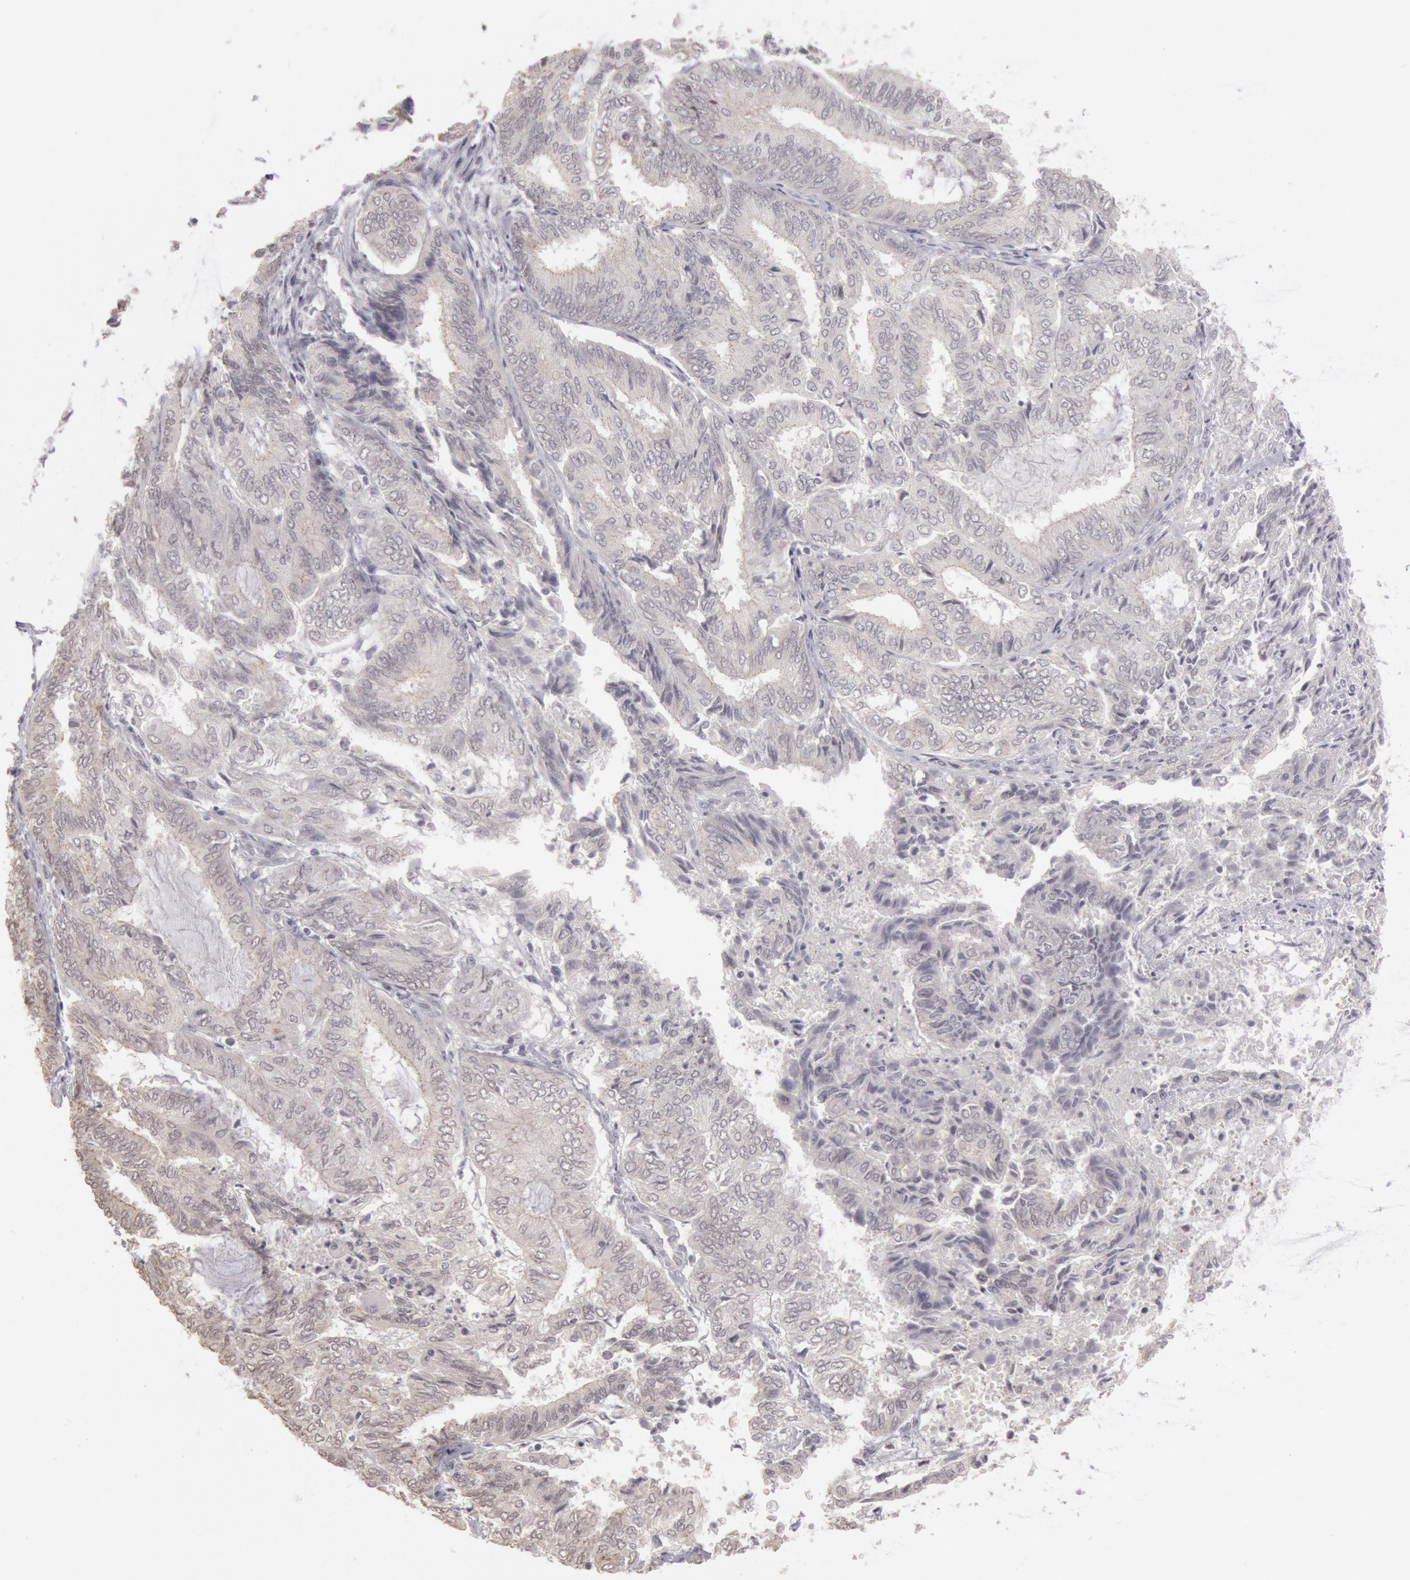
{"staining": {"intensity": "negative", "quantity": "none", "location": "none"}, "tissue": "endometrial cancer", "cell_type": "Tumor cells", "image_type": "cancer", "snomed": [{"axis": "morphology", "description": "Adenocarcinoma, NOS"}, {"axis": "topography", "description": "Endometrium"}], "caption": "Tumor cells are negative for protein expression in human endometrial cancer (adenocarcinoma).", "gene": "RIMBP3C", "patient": {"sex": "female", "age": 59}}